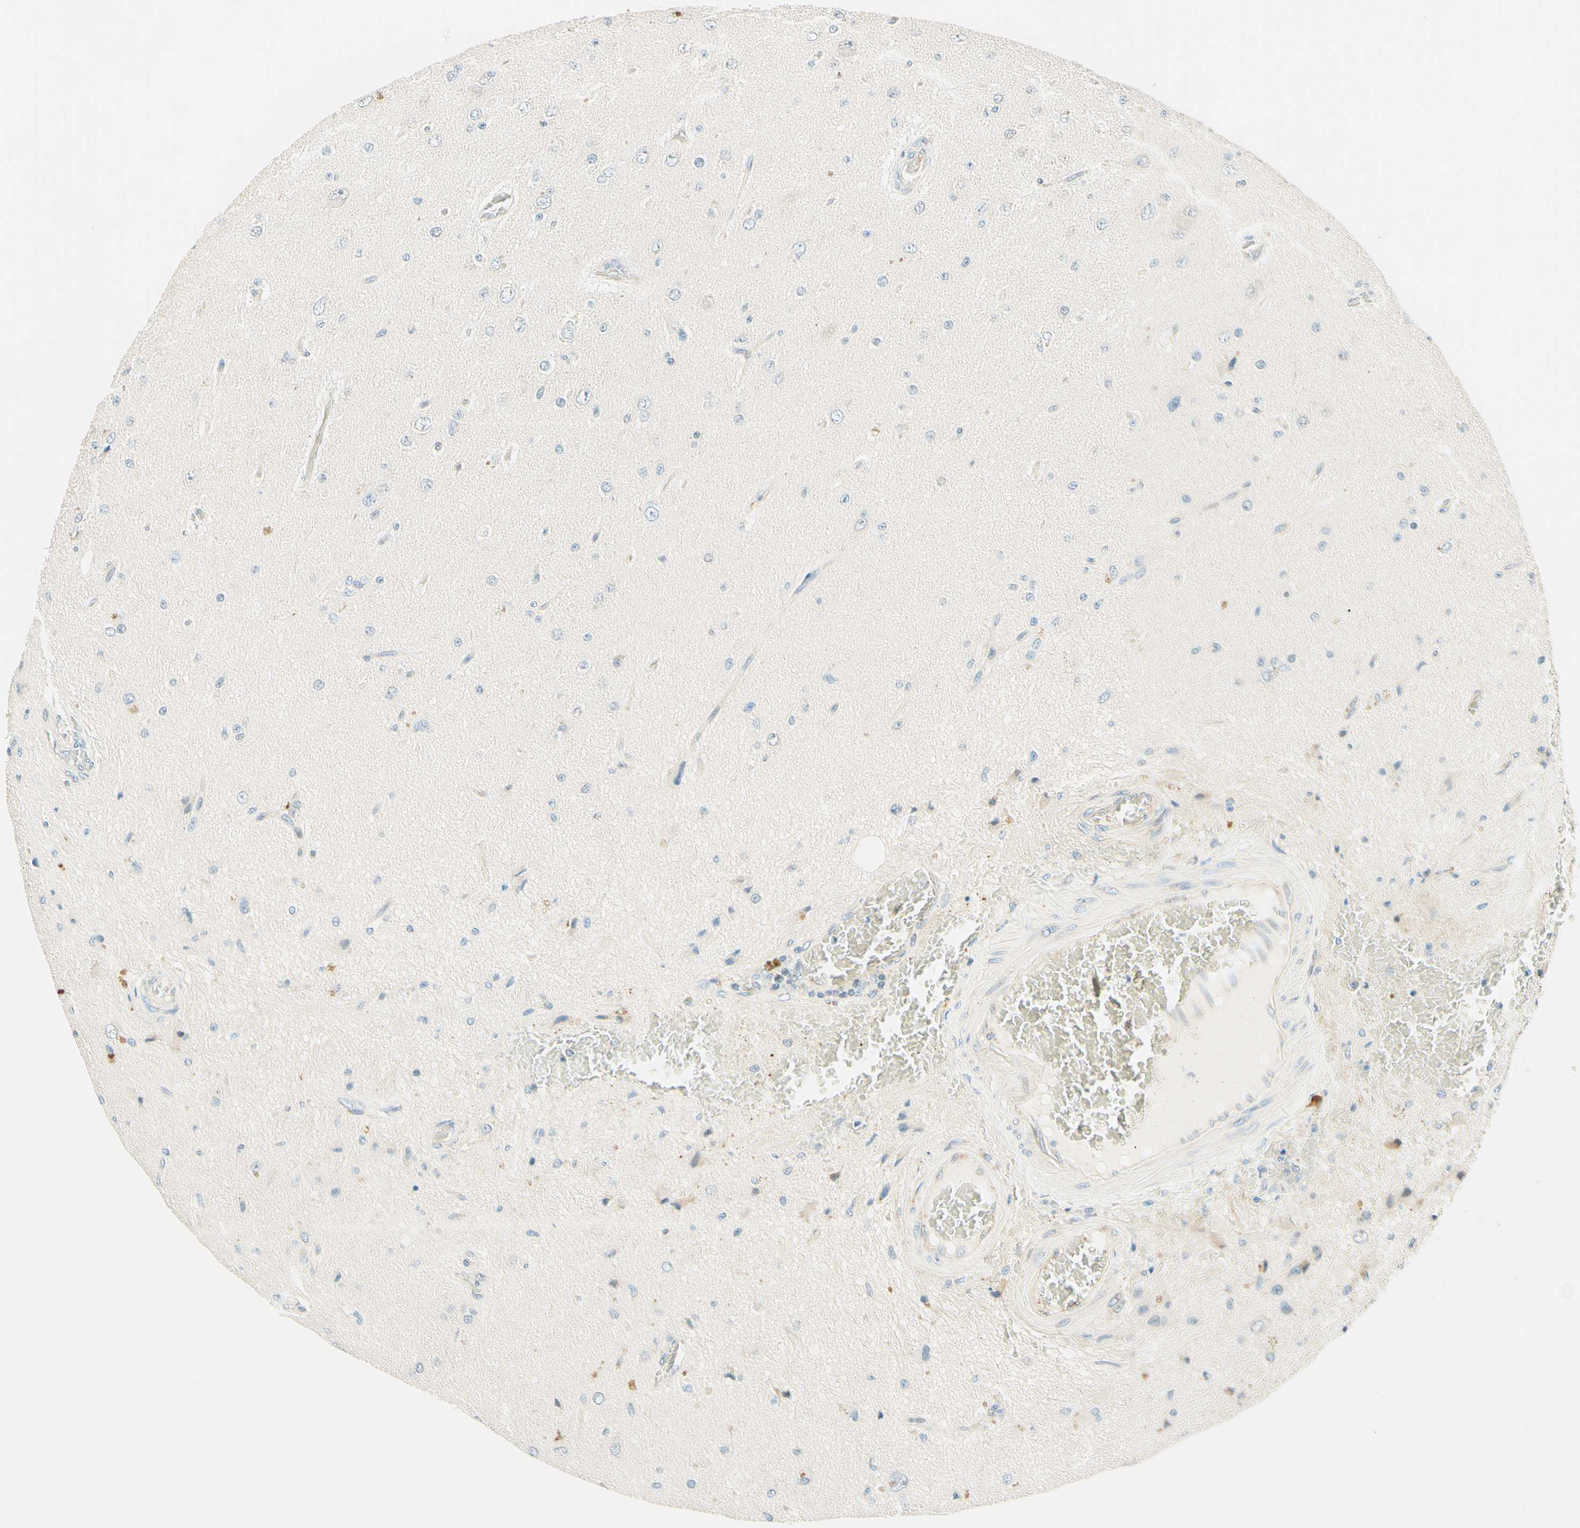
{"staining": {"intensity": "negative", "quantity": "none", "location": "none"}, "tissue": "glioma", "cell_type": "Tumor cells", "image_type": "cancer", "snomed": [{"axis": "morphology", "description": "Glioma, malignant, High grade"}, {"axis": "topography", "description": "pancreas cauda"}], "caption": "High magnification brightfield microscopy of glioma stained with DAB (3,3'-diaminobenzidine) (brown) and counterstained with hematoxylin (blue): tumor cells show no significant expression.", "gene": "TAOK2", "patient": {"sex": "male", "age": 60}}